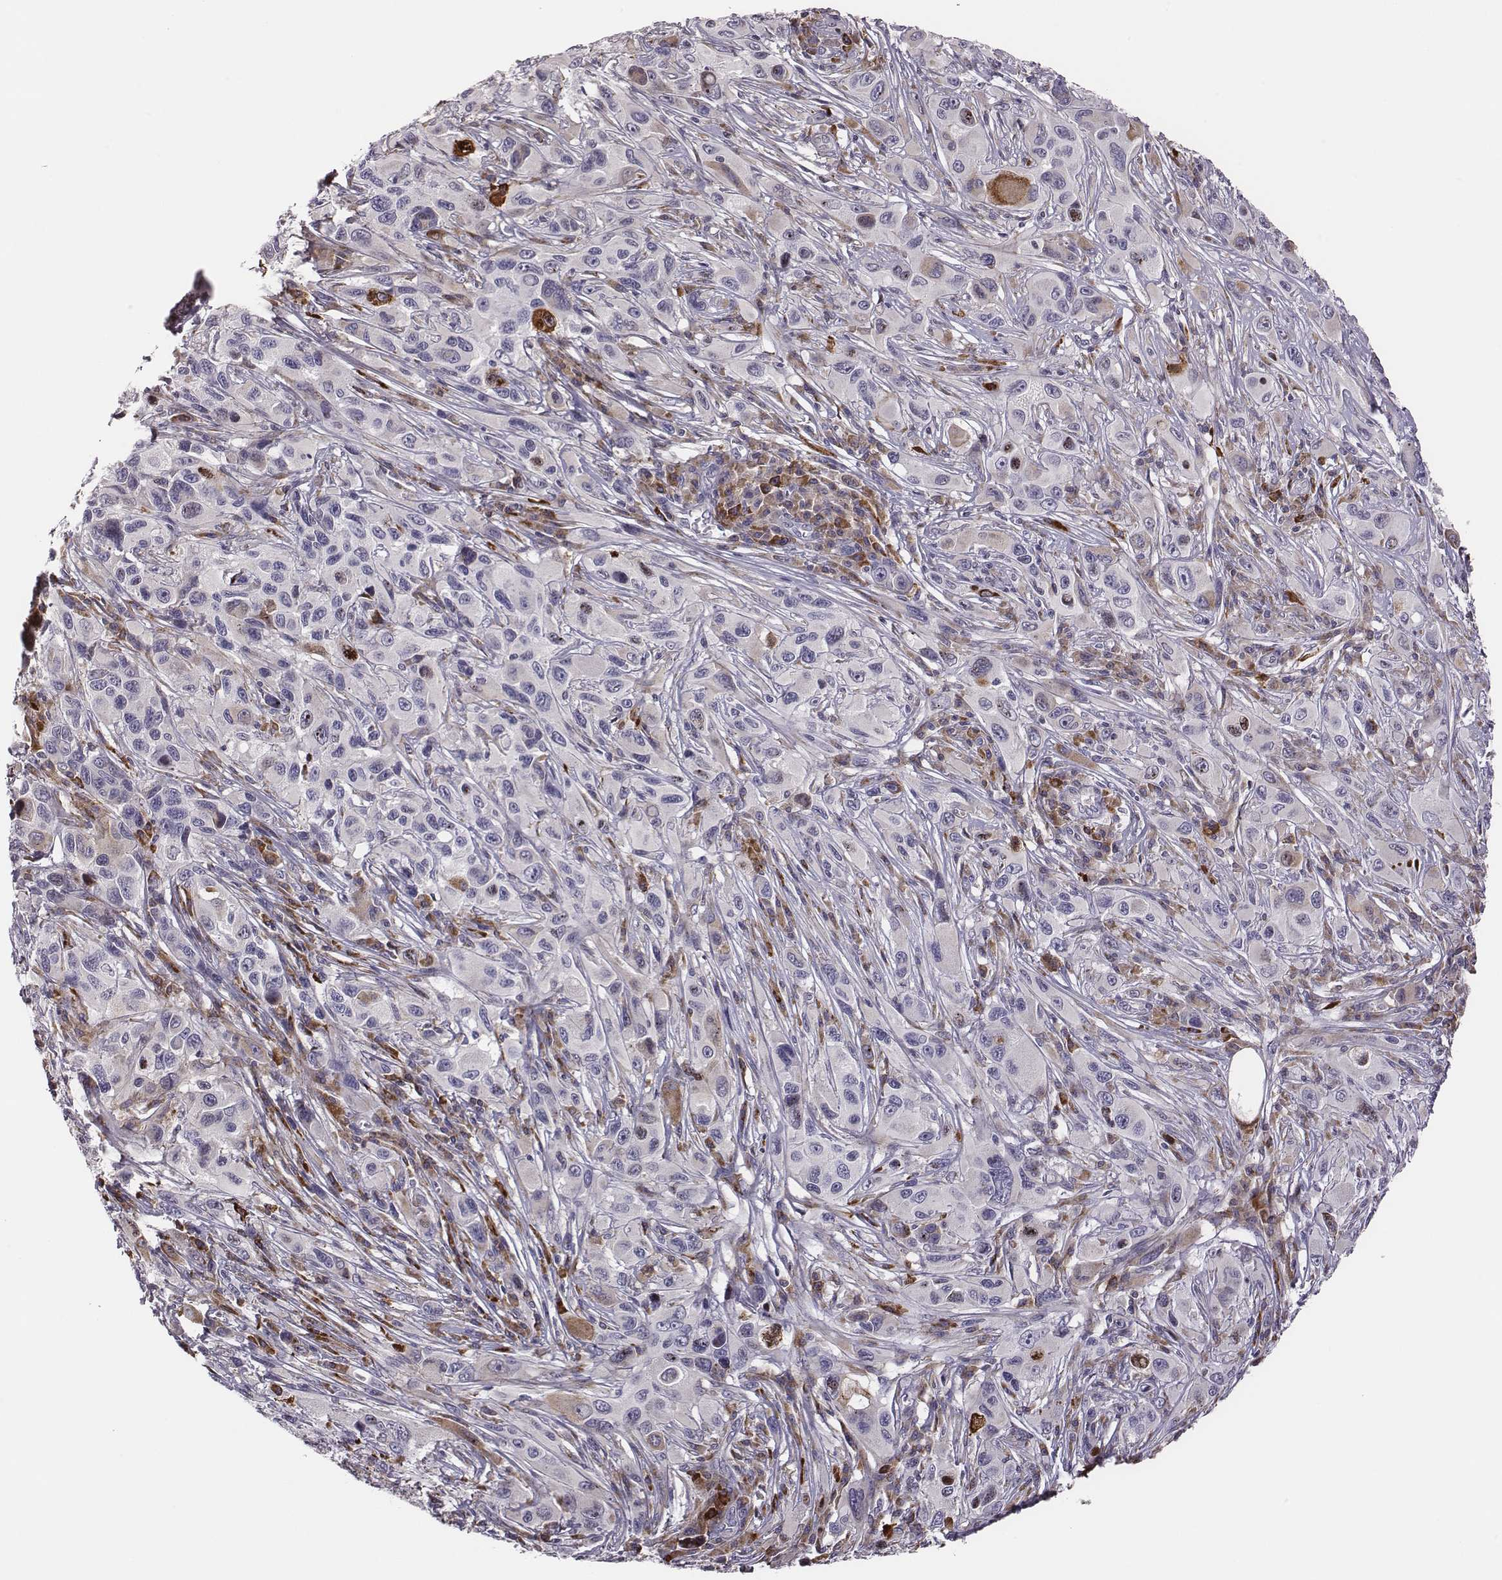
{"staining": {"intensity": "weak", "quantity": "<25%", "location": "cytoplasmic/membranous"}, "tissue": "melanoma", "cell_type": "Tumor cells", "image_type": "cancer", "snomed": [{"axis": "morphology", "description": "Malignant melanoma, NOS"}, {"axis": "topography", "description": "Skin"}], "caption": "An image of melanoma stained for a protein exhibits no brown staining in tumor cells. The staining is performed using DAB (3,3'-diaminobenzidine) brown chromogen with nuclei counter-stained in using hematoxylin.", "gene": "SELENOI", "patient": {"sex": "male", "age": 53}}